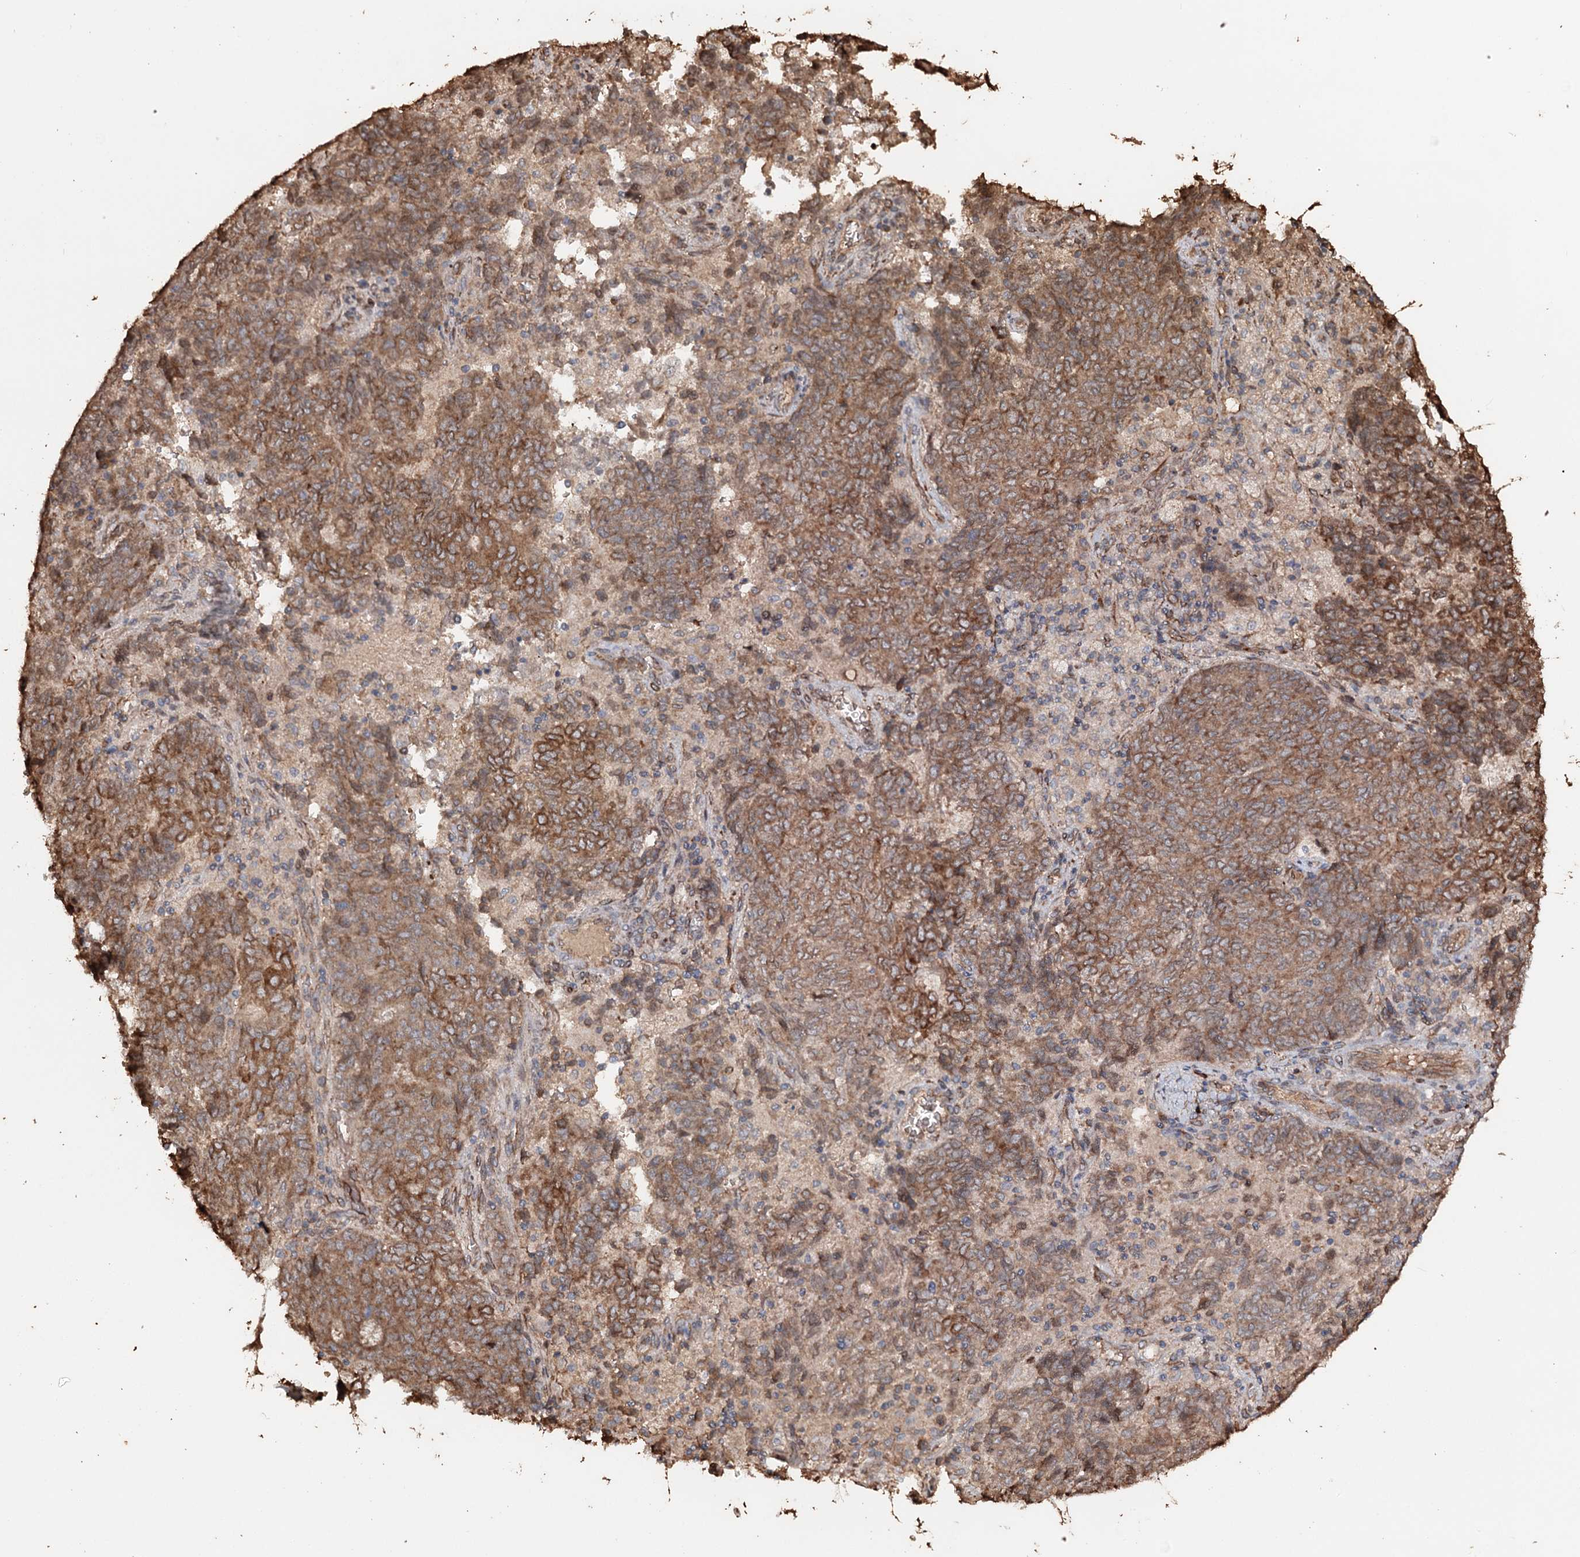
{"staining": {"intensity": "moderate", "quantity": ">75%", "location": "cytoplasmic/membranous"}, "tissue": "endometrial cancer", "cell_type": "Tumor cells", "image_type": "cancer", "snomed": [{"axis": "morphology", "description": "Adenocarcinoma, NOS"}, {"axis": "topography", "description": "Endometrium"}], "caption": "Tumor cells display medium levels of moderate cytoplasmic/membranous positivity in about >75% of cells in endometrial adenocarcinoma.", "gene": "SYVN1", "patient": {"sex": "female", "age": 80}}